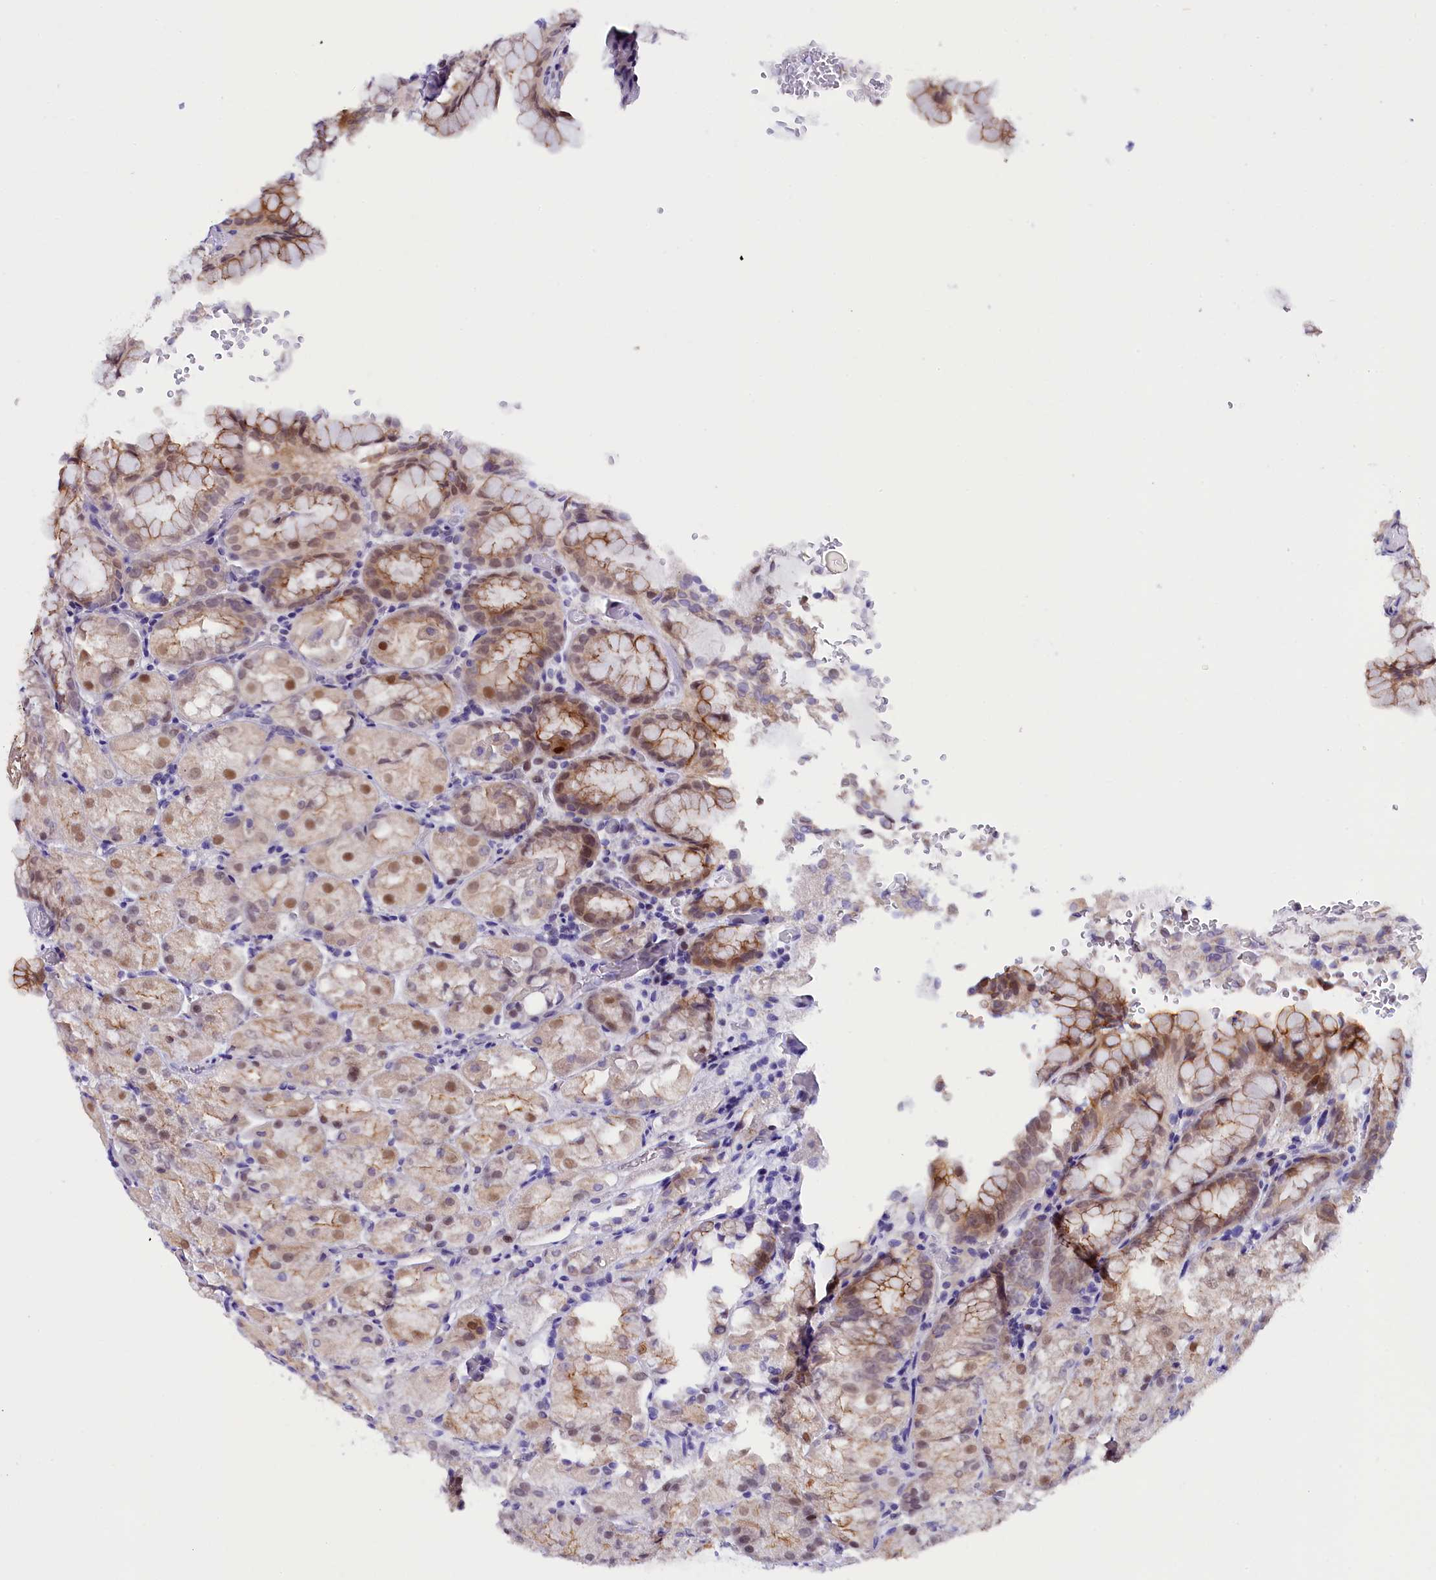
{"staining": {"intensity": "moderate", "quantity": "25%-75%", "location": "cytoplasmic/membranous,nuclear"}, "tissue": "stomach", "cell_type": "Glandular cells", "image_type": "normal", "snomed": [{"axis": "morphology", "description": "Normal tissue, NOS"}, {"axis": "topography", "description": "Stomach, upper"}, {"axis": "topography", "description": "Stomach, lower"}], "caption": "Protein analysis of benign stomach shows moderate cytoplasmic/membranous,nuclear positivity in approximately 25%-75% of glandular cells. The staining was performed using DAB (3,3'-diaminobenzidine), with brown indicating positive protein expression. Nuclei are stained blue with hematoxylin.", "gene": "OSGEP", "patient": {"sex": "male", "age": 62}}